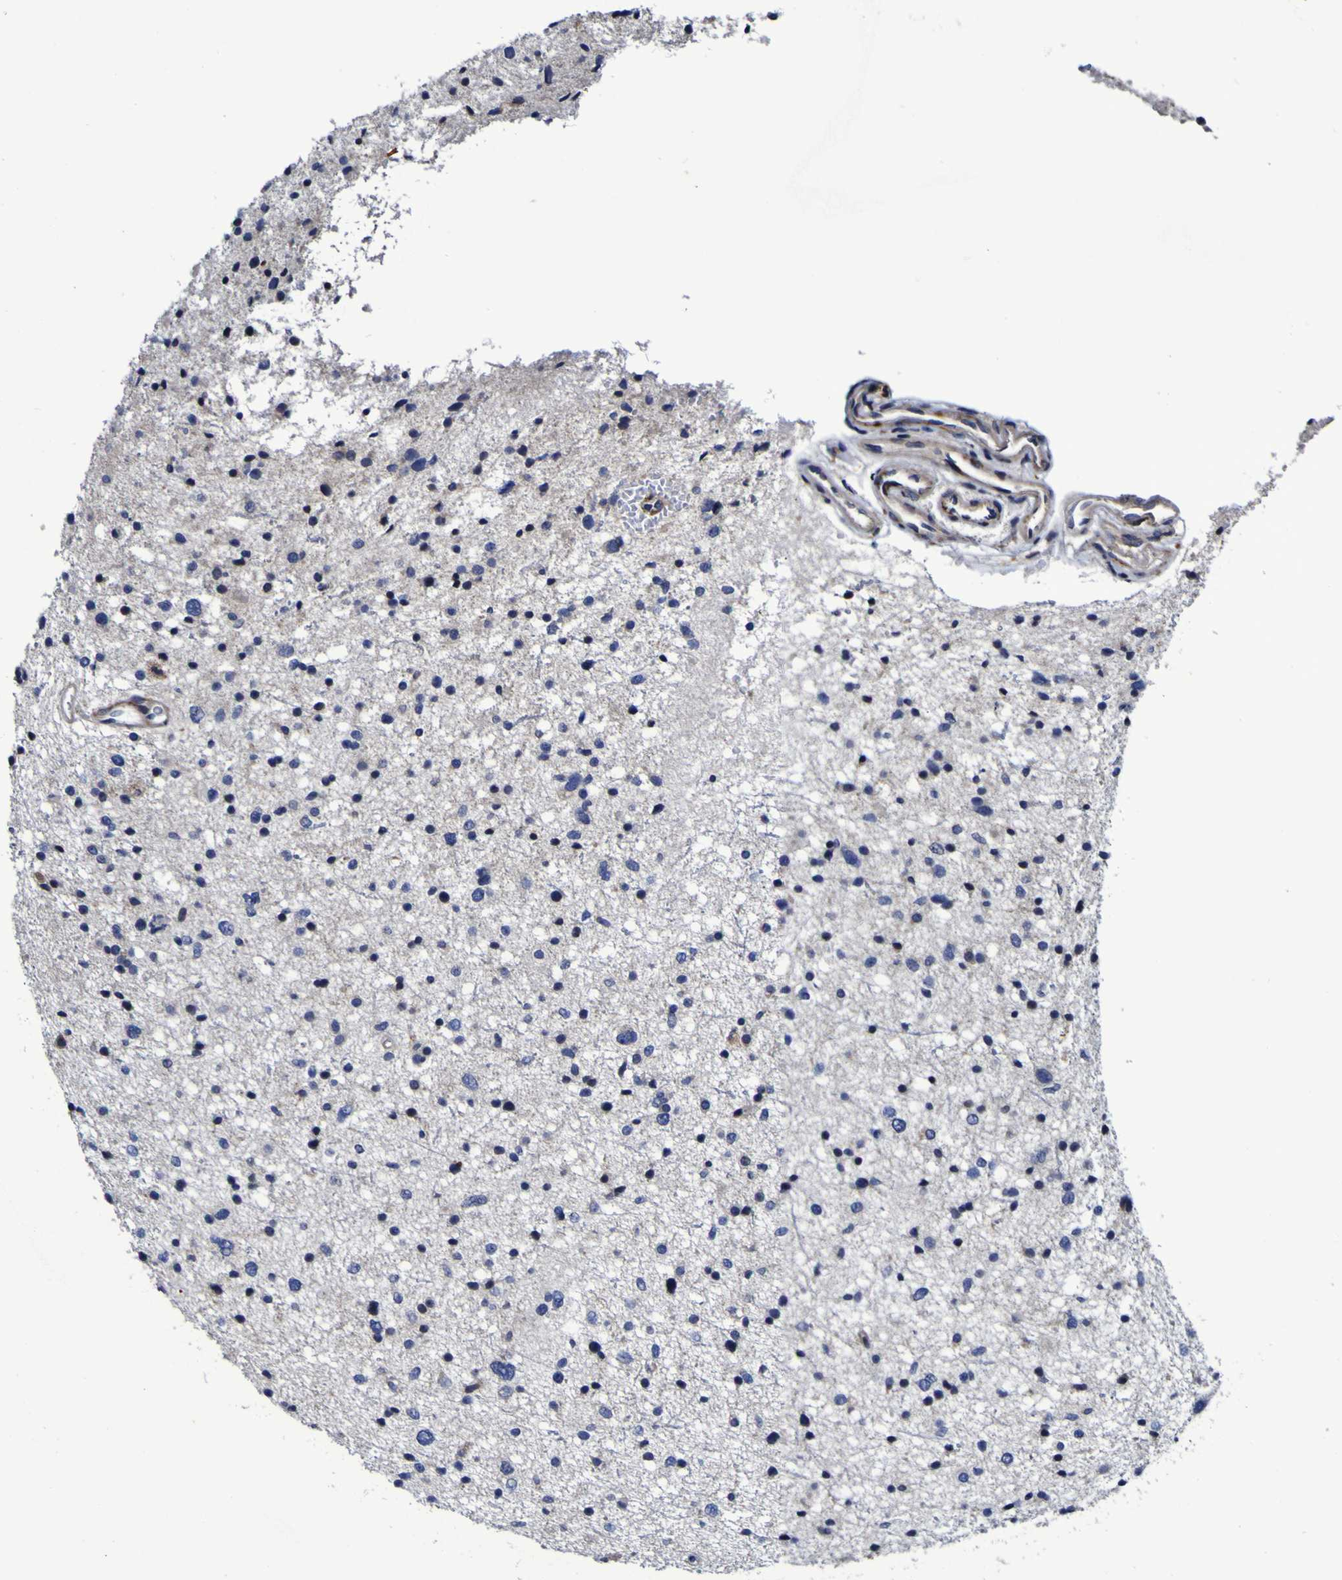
{"staining": {"intensity": "negative", "quantity": "none", "location": "none"}, "tissue": "glioma", "cell_type": "Tumor cells", "image_type": "cancer", "snomed": [{"axis": "morphology", "description": "Glioma, malignant, Low grade"}, {"axis": "topography", "description": "Brain"}], "caption": "IHC photomicrograph of human malignant low-grade glioma stained for a protein (brown), which demonstrates no positivity in tumor cells.", "gene": "P3H1", "patient": {"sex": "female", "age": 37}}